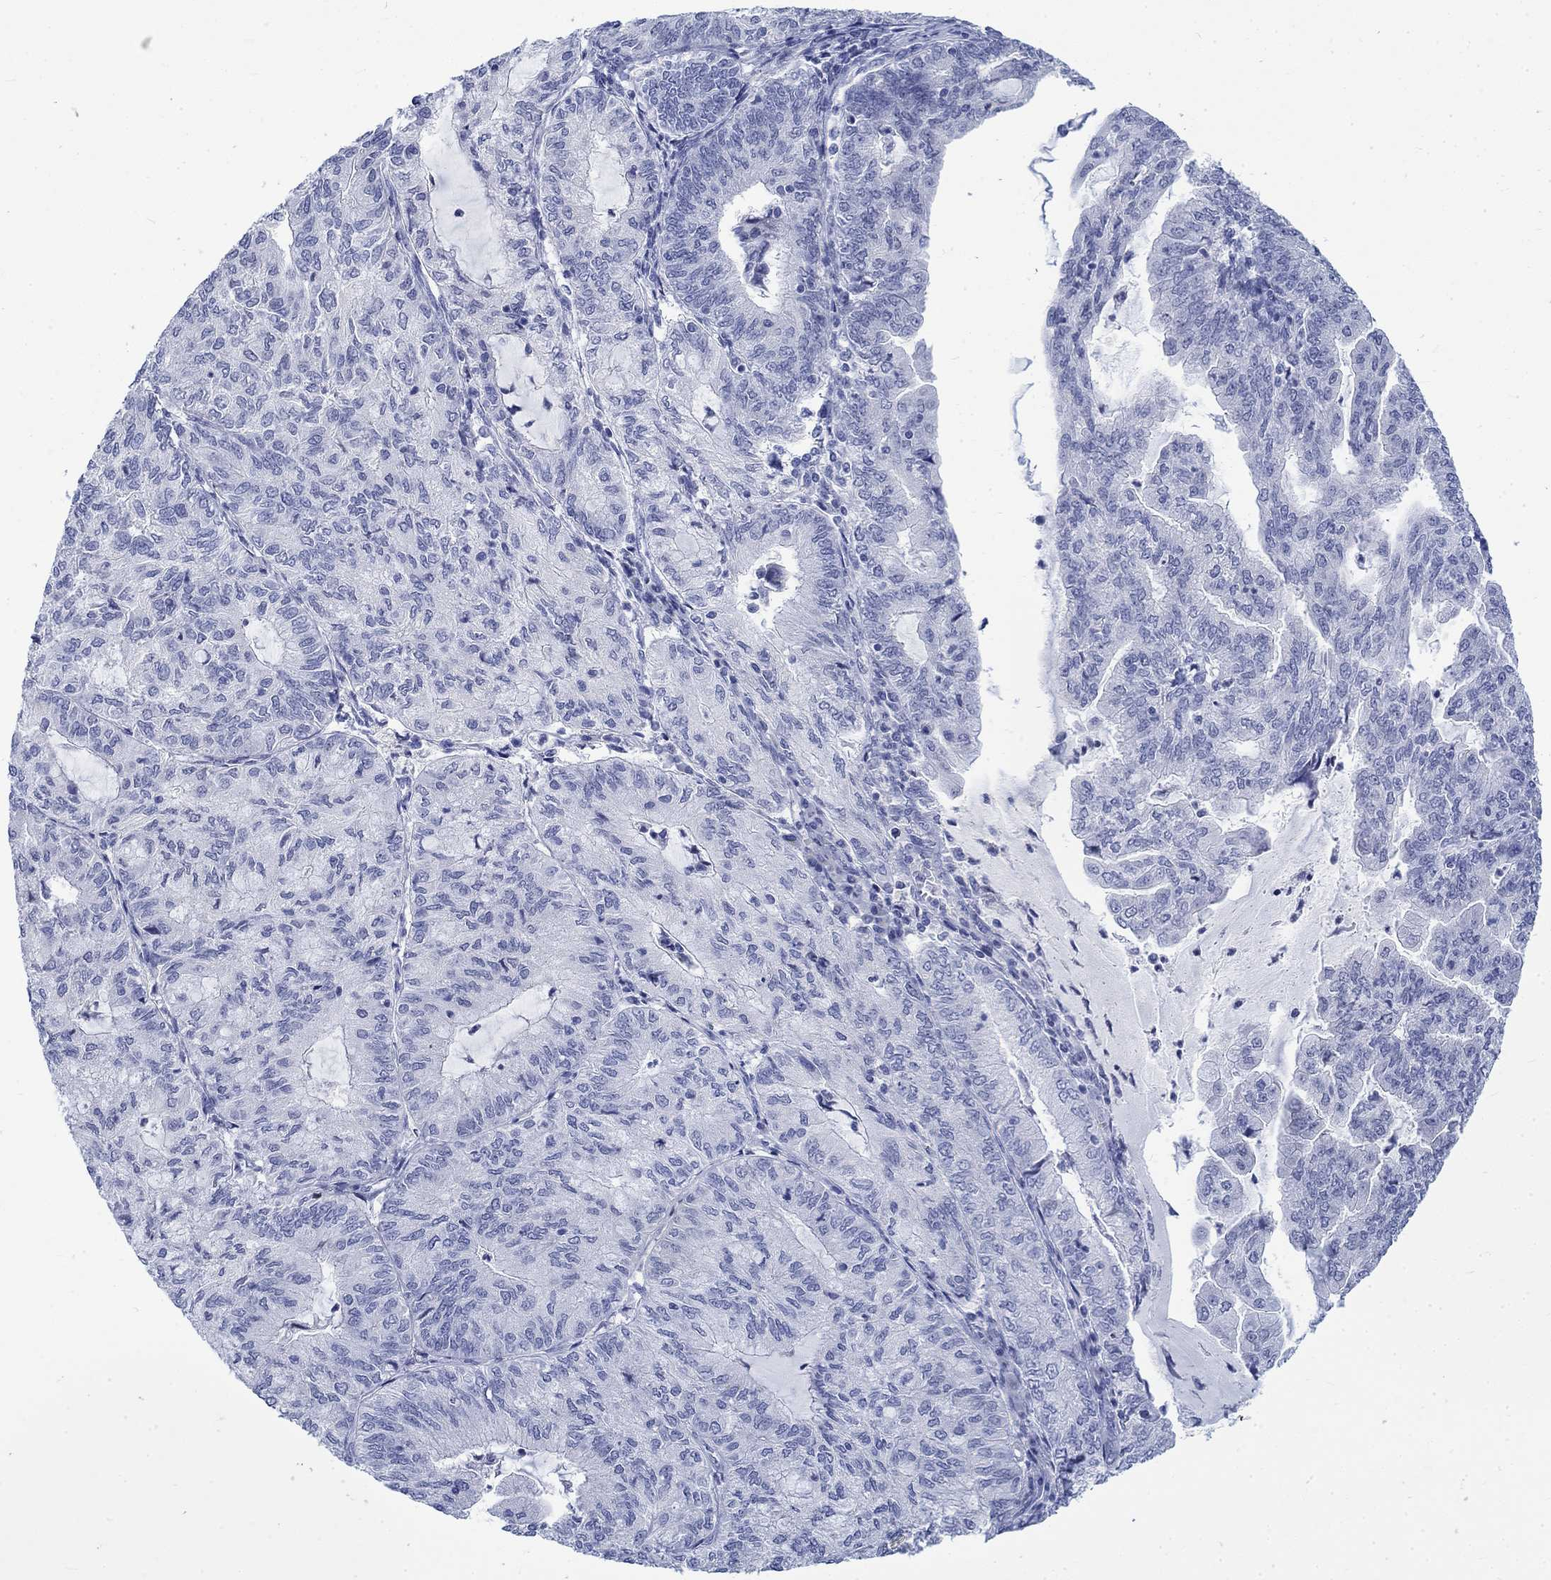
{"staining": {"intensity": "negative", "quantity": "none", "location": "none"}, "tissue": "endometrial cancer", "cell_type": "Tumor cells", "image_type": "cancer", "snomed": [{"axis": "morphology", "description": "Adenocarcinoma, NOS"}, {"axis": "topography", "description": "Endometrium"}], "caption": "This is an IHC micrograph of endometrial cancer (adenocarcinoma). There is no staining in tumor cells.", "gene": "KRT76", "patient": {"sex": "female", "age": 82}}